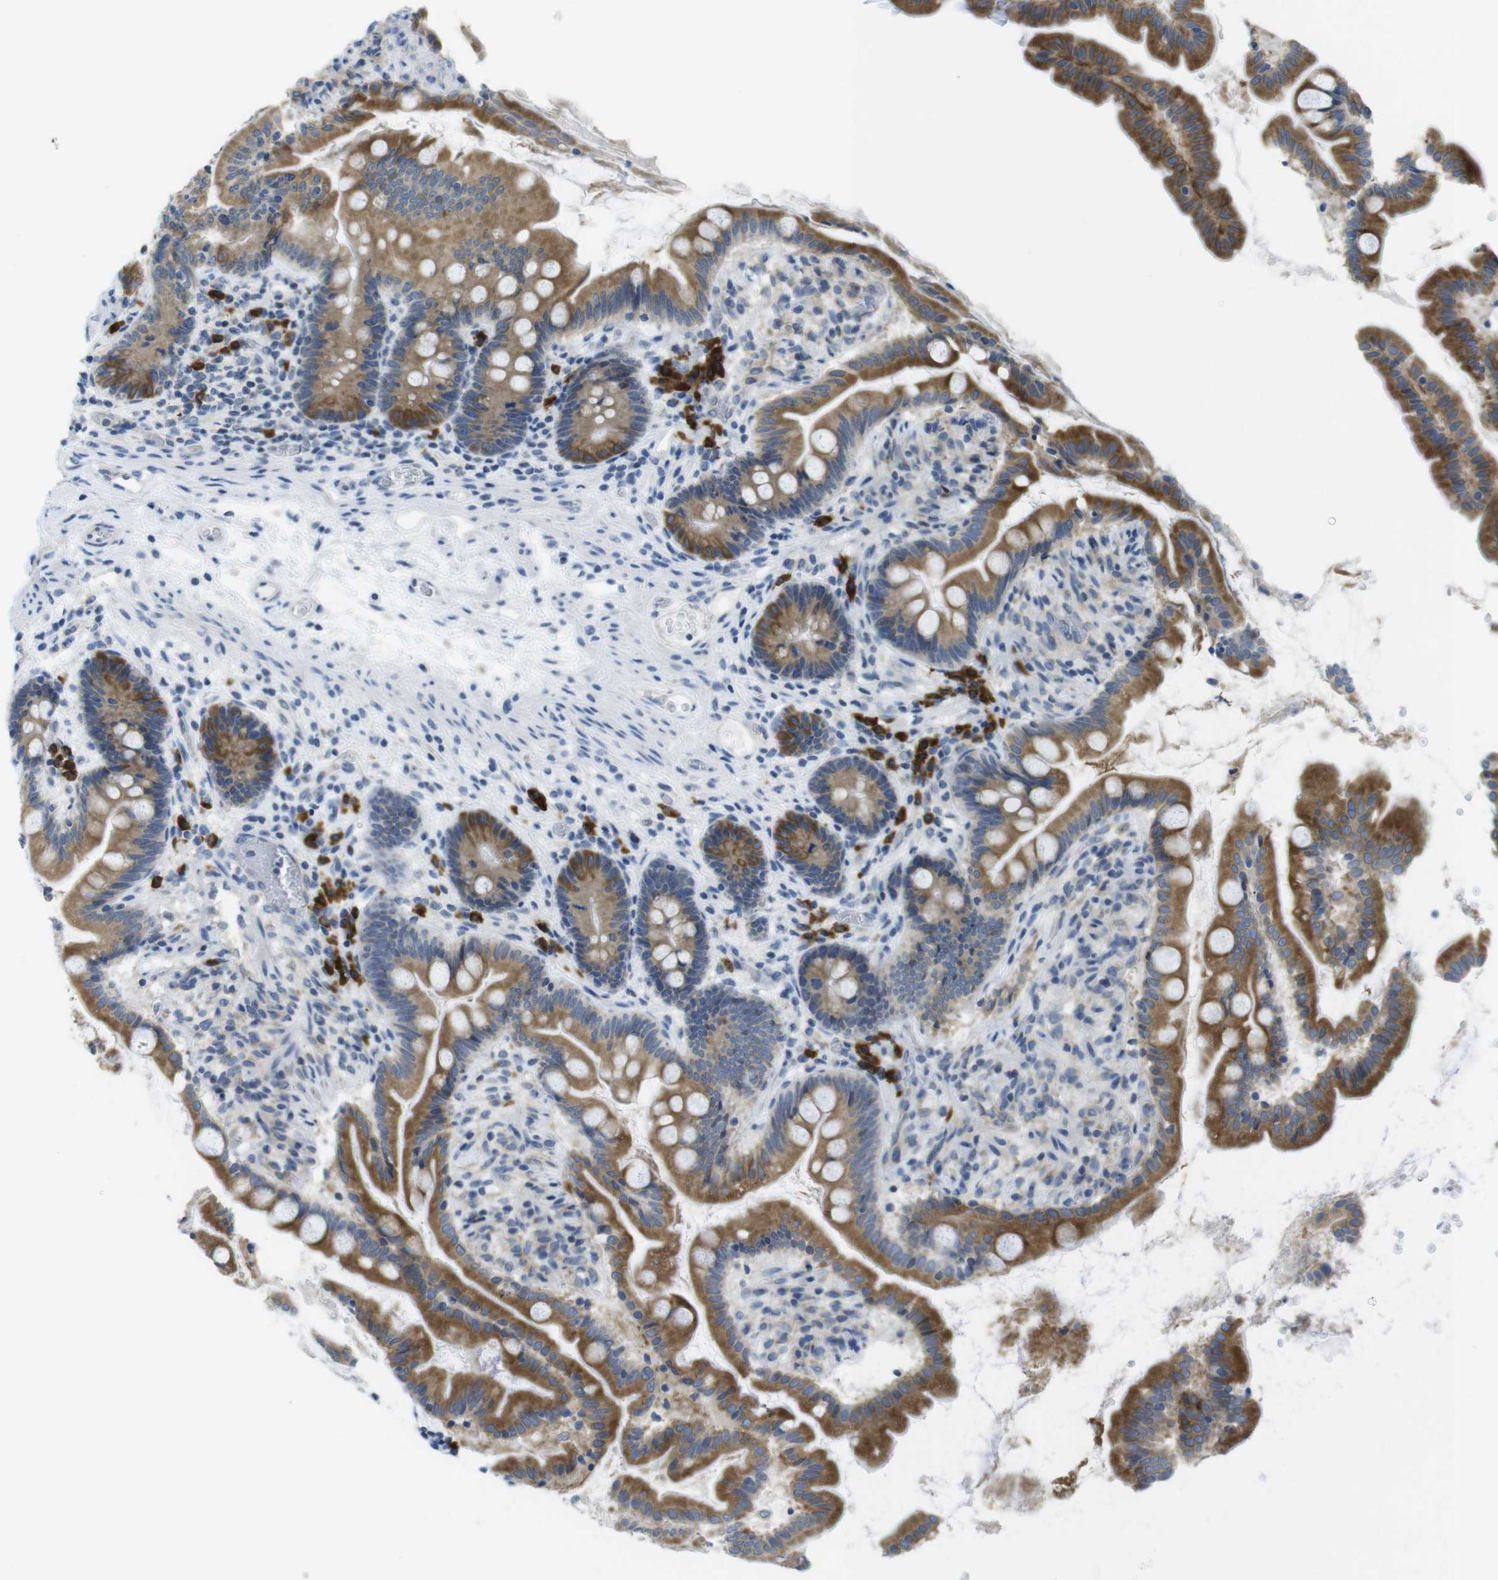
{"staining": {"intensity": "moderate", "quantity": ">75%", "location": "cytoplasmic/membranous"}, "tissue": "small intestine", "cell_type": "Glandular cells", "image_type": "normal", "snomed": [{"axis": "morphology", "description": "Normal tissue, NOS"}, {"axis": "topography", "description": "Small intestine"}], "caption": "IHC of unremarkable small intestine shows medium levels of moderate cytoplasmic/membranous expression in about >75% of glandular cells.", "gene": "CLPTM1L", "patient": {"sex": "female", "age": 56}}